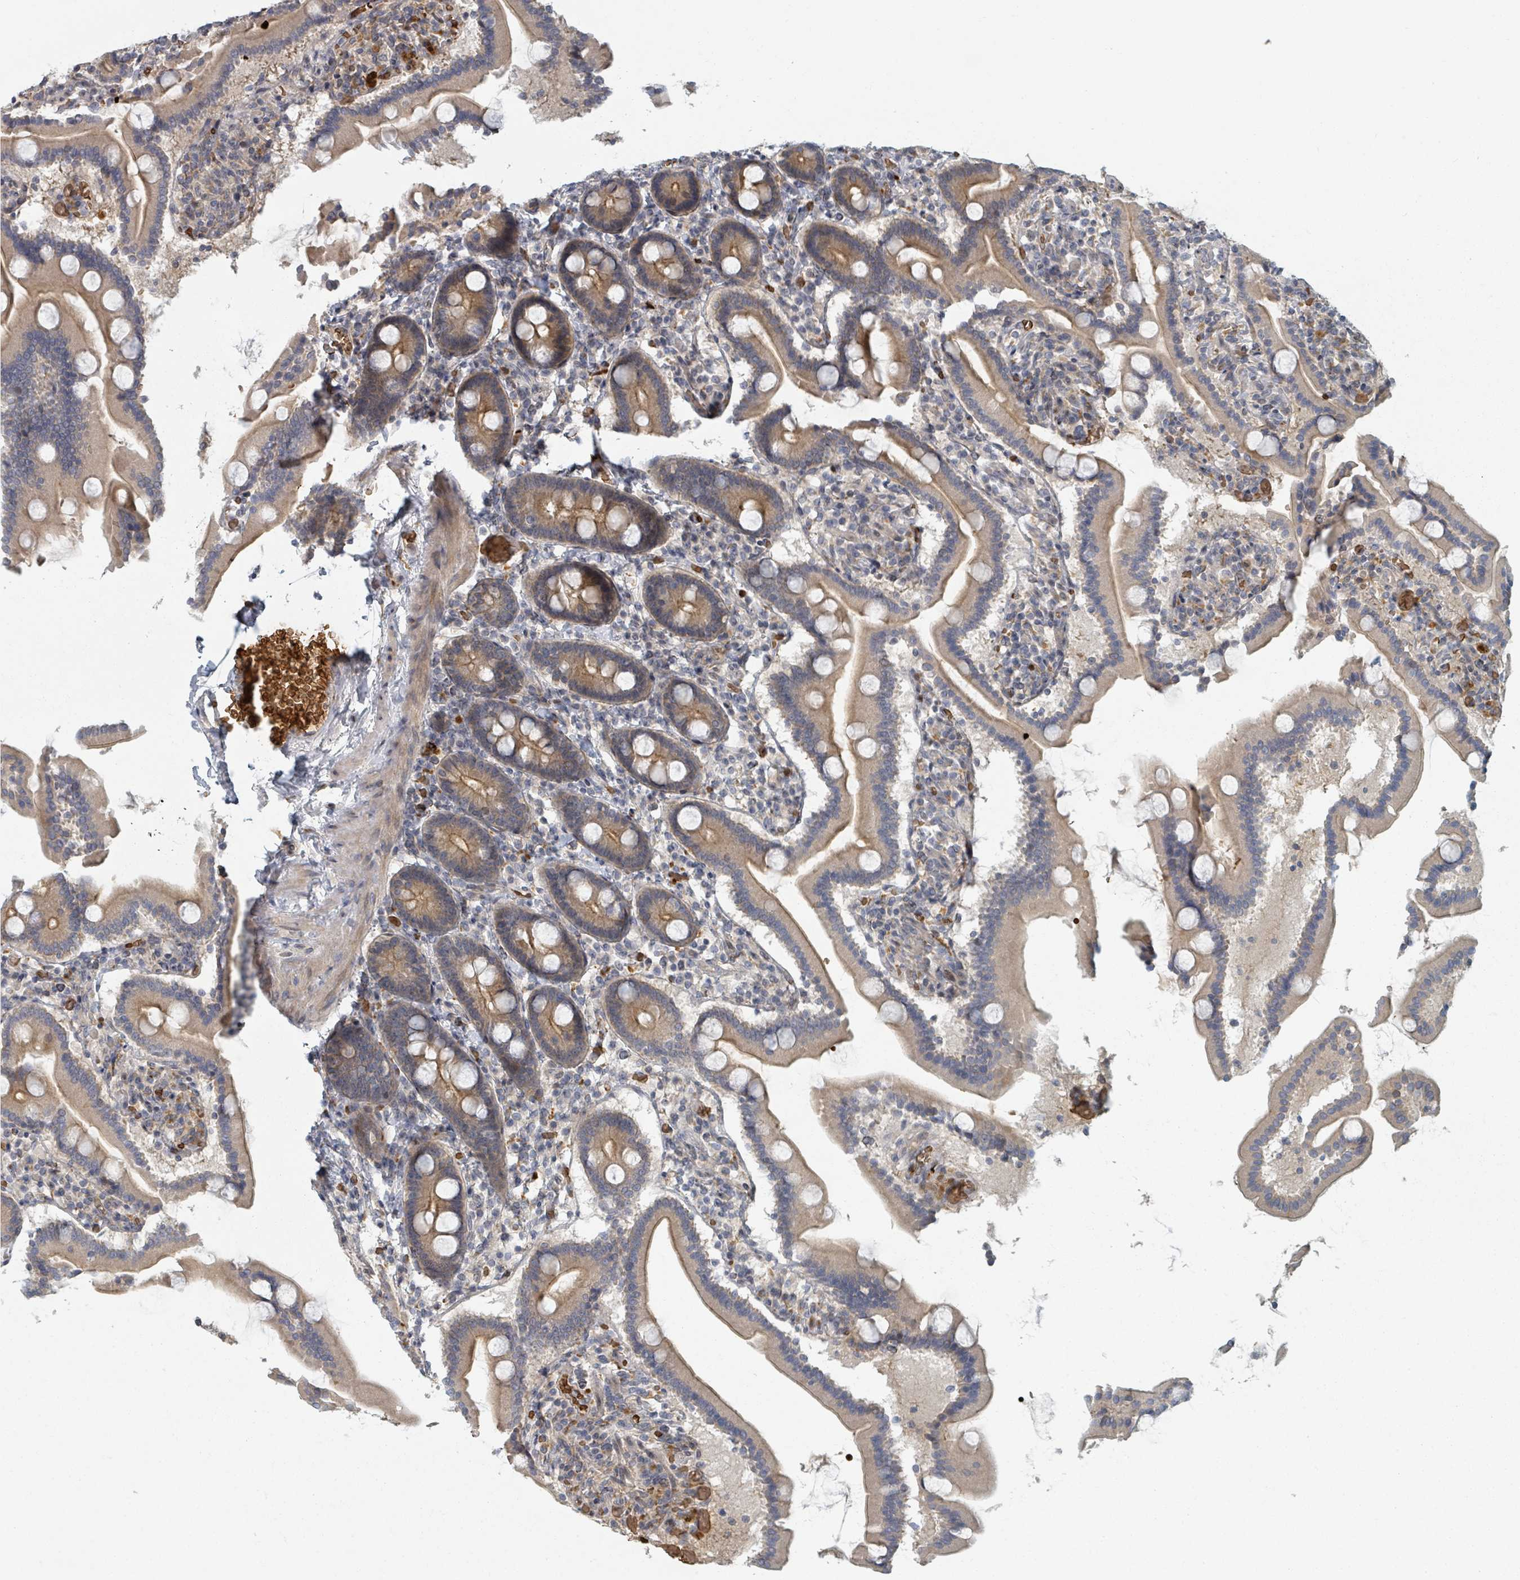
{"staining": {"intensity": "moderate", "quantity": "25%-75%", "location": "cytoplasmic/membranous"}, "tissue": "duodenum", "cell_type": "Glandular cells", "image_type": "normal", "snomed": [{"axis": "morphology", "description": "Normal tissue, NOS"}, {"axis": "topography", "description": "Duodenum"}], "caption": "Immunohistochemical staining of benign duodenum demonstrates moderate cytoplasmic/membranous protein staining in about 25%-75% of glandular cells. The staining was performed using DAB (3,3'-diaminobenzidine) to visualize the protein expression in brown, while the nuclei were stained in blue with hematoxylin (Magnification: 20x).", "gene": "TRPC4AP", "patient": {"sex": "male", "age": 55}}